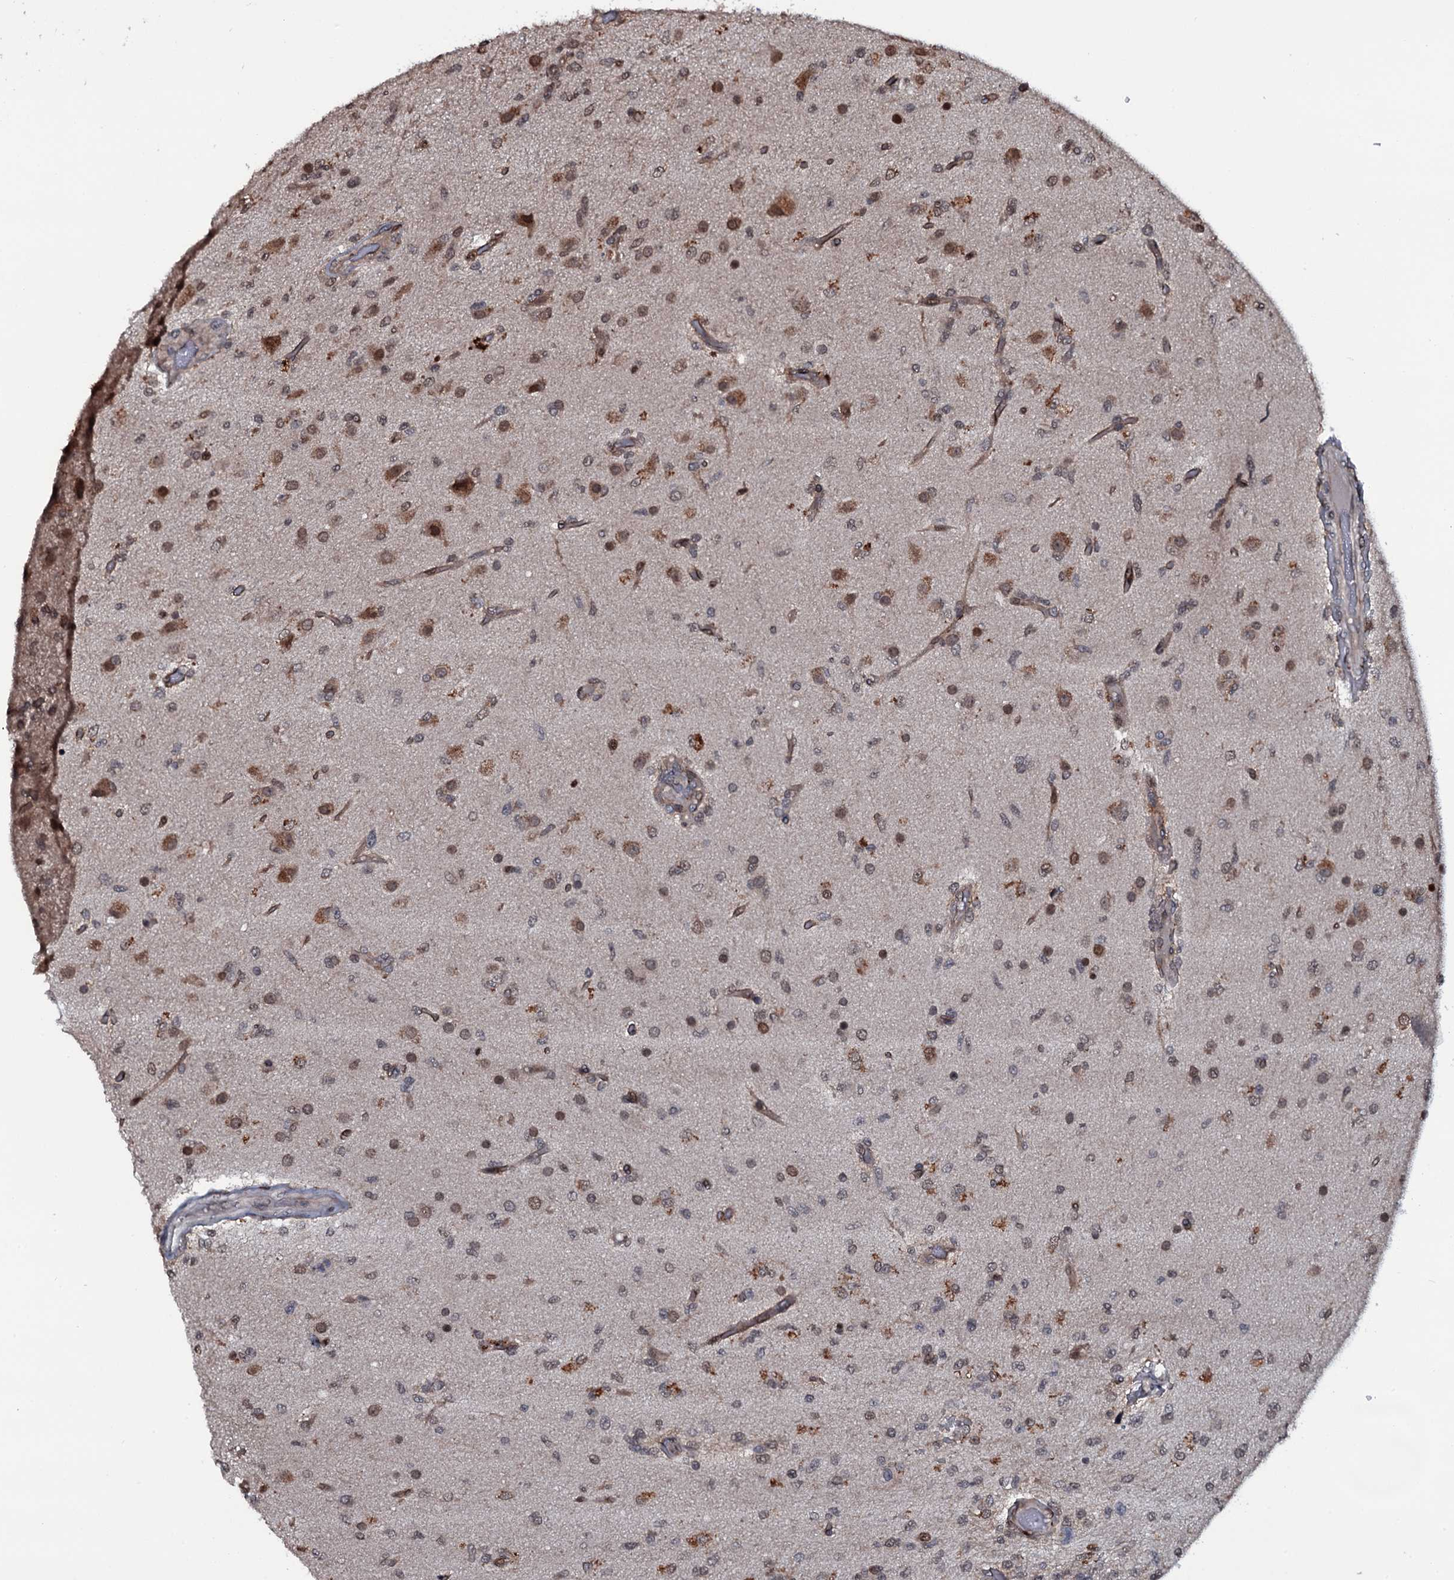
{"staining": {"intensity": "moderate", "quantity": "<25%", "location": "cytoplasmic/membranous"}, "tissue": "glioma", "cell_type": "Tumor cells", "image_type": "cancer", "snomed": [{"axis": "morphology", "description": "Glioma, malignant, High grade"}, {"axis": "topography", "description": "Brain"}], "caption": "High-magnification brightfield microscopy of high-grade glioma (malignant) stained with DAB (brown) and counterstained with hematoxylin (blue). tumor cells exhibit moderate cytoplasmic/membranous positivity is seen in about<25% of cells.", "gene": "HDDC3", "patient": {"sex": "female", "age": 74}}